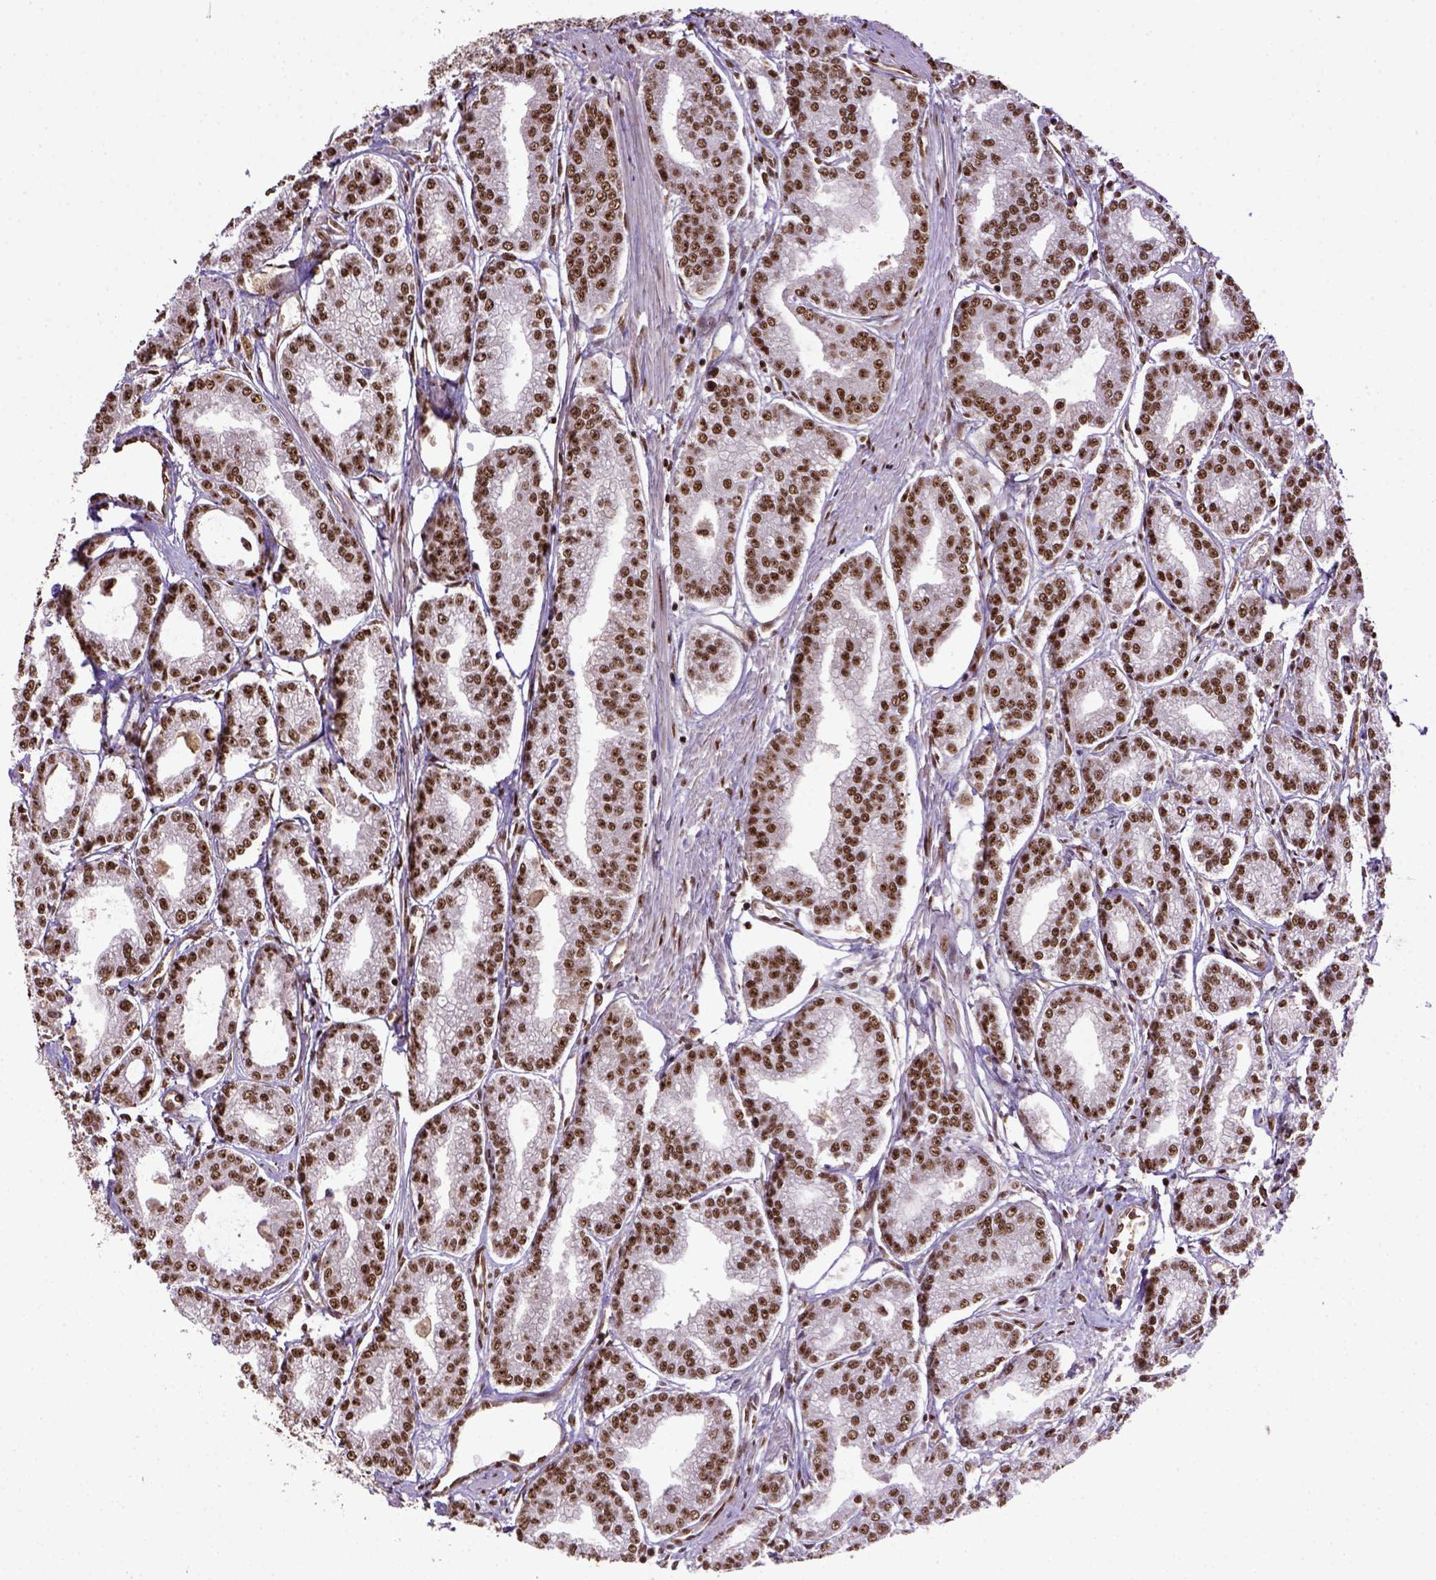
{"staining": {"intensity": "moderate", "quantity": ">75%", "location": "nuclear"}, "tissue": "prostate cancer", "cell_type": "Tumor cells", "image_type": "cancer", "snomed": [{"axis": "morphology", "description": "Adenocarcinoma, NOS"}, {"axis": "topography", "description": "Prostate"}], "caption": "Protein staining reveals moderate nuclear expression in approximately >75% of tumor cells in adenocarcinoma (prostate).", "gene": "PPIG", "patient": {"sex": "male", "age": 71}}